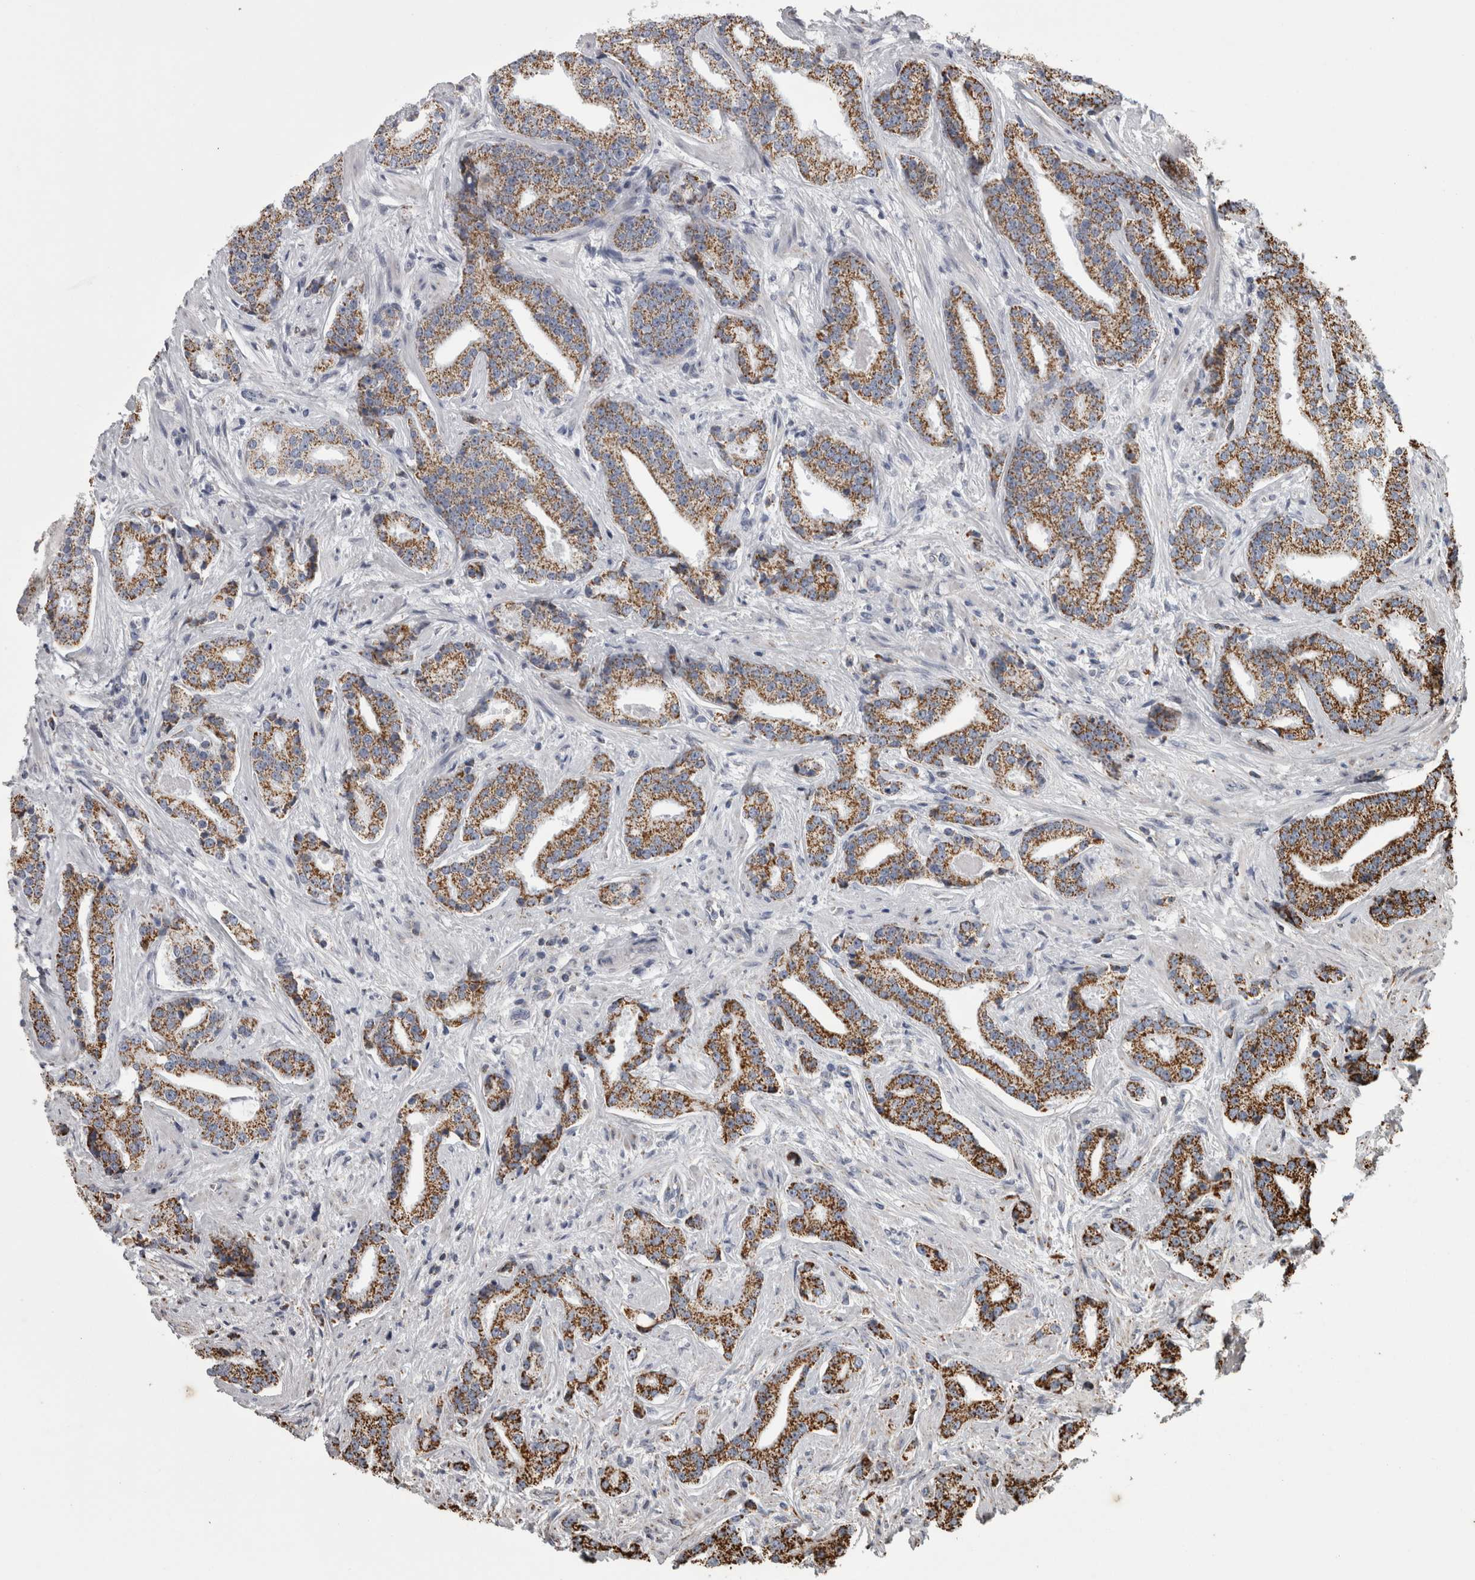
{"staining": {"intensity": "moderate", "quantity": ">75%", "location": "cytoplasmic/membranous"}, "tissue": "prostate cancer", "cell_type": "Tumor cells", "image_type": "cancer", "snomed": [{"axis": "morphology", "description": "Adenocarcinoma, Low grade"}, {"axis": "topography", "description": "Prostate"}], "caption": "Prostate cancer (adenocarcinoma (low-grade)) tissue demonstrates moderate cytoplasmic/membranous staining in approximately >75% of tumor cells, visualized by immunohistochemistry. Using DAB (brown) and hematoxylin (blue) stains, captured at high magnification using brightfield microscopy.", "gene": "MDH2", "patient": {"sex": "male", "age": 67}}